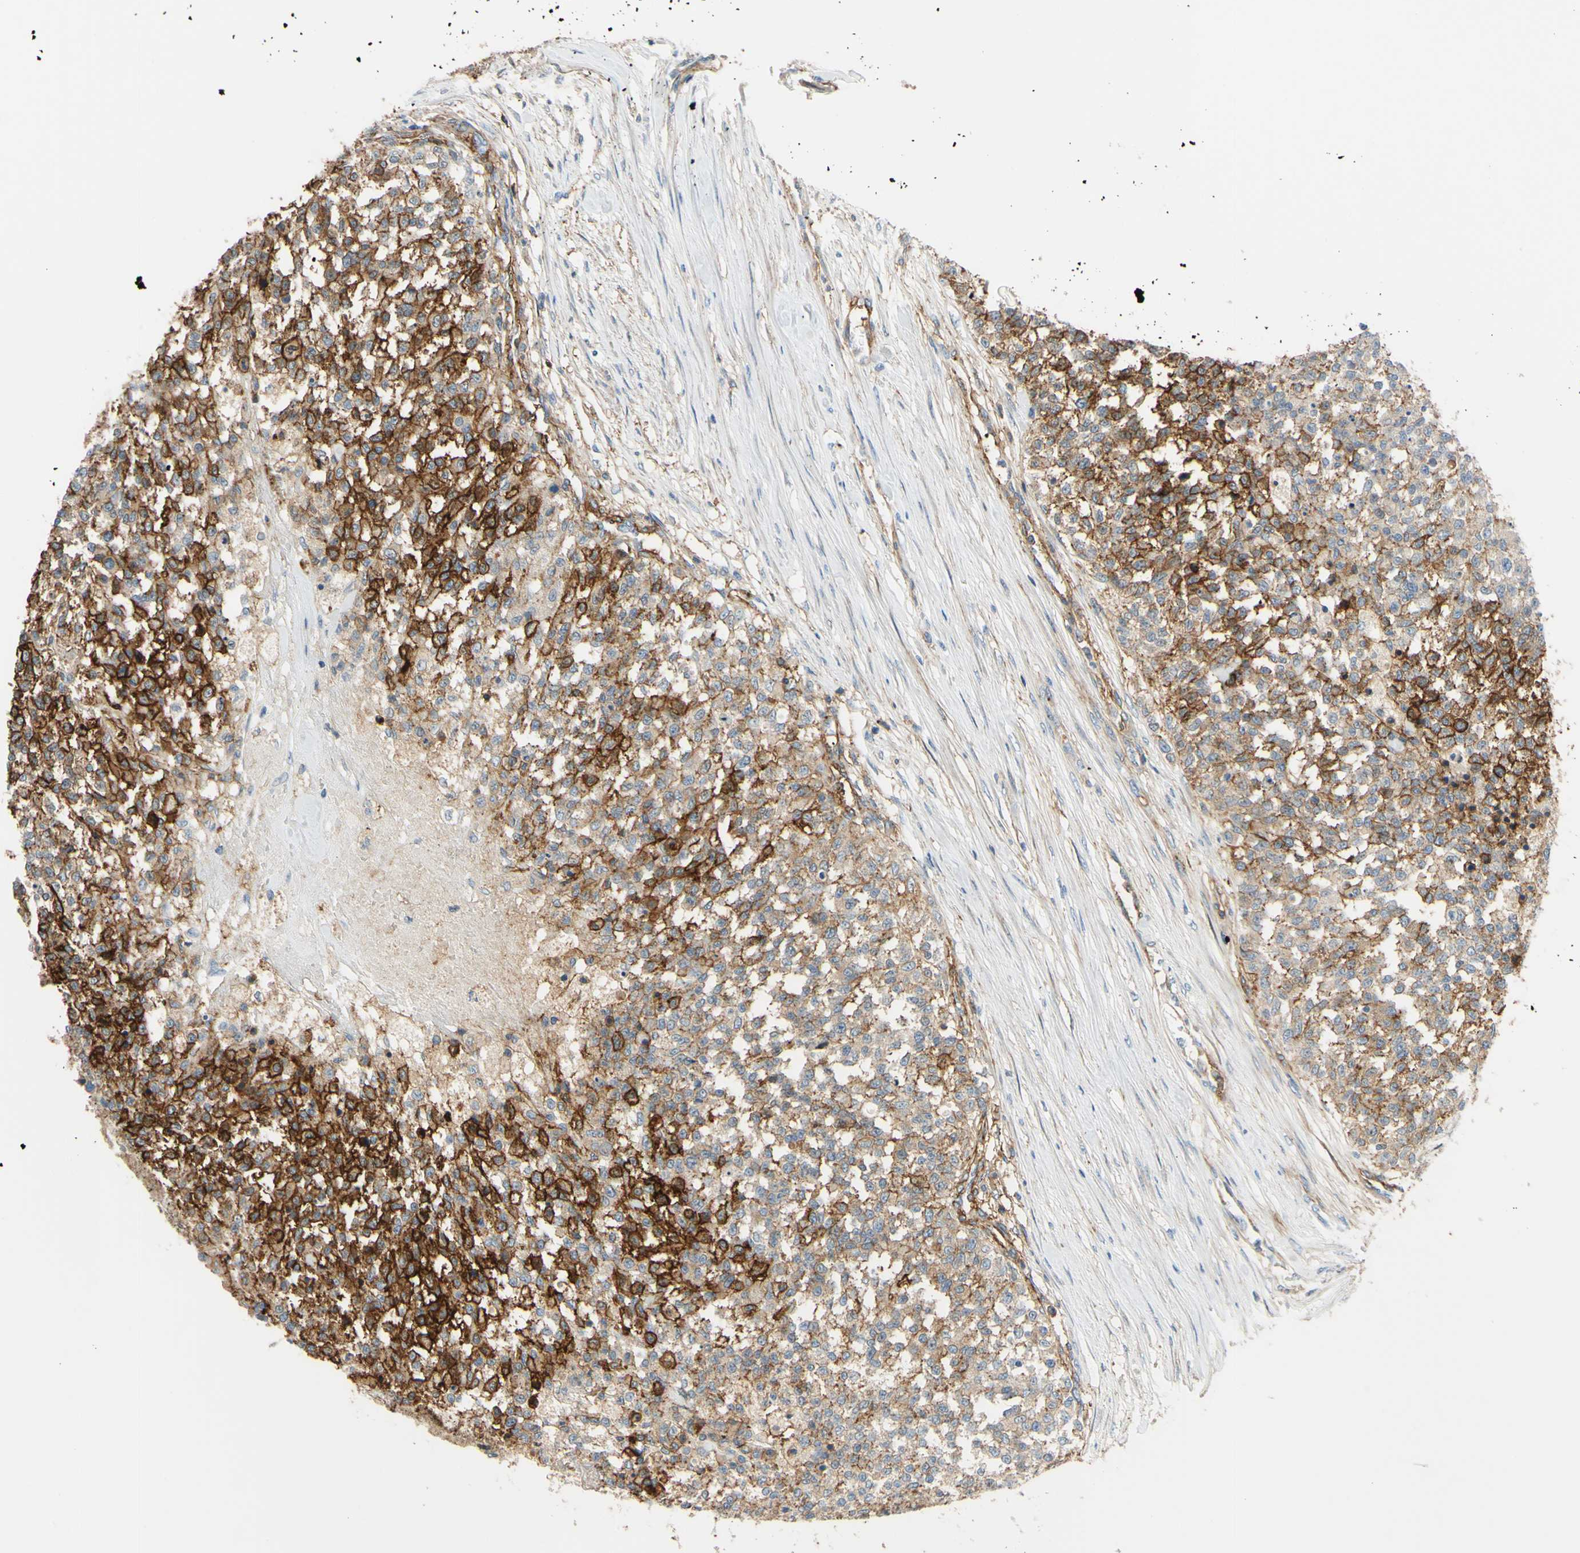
{"staining": {"intensity": "moderate", "quantity": "25%-75%", "location": "cytoplasmic/membranous"}, "tissue": "testis cancer", "cell_type": "Tumor cells", "image_type": "cancer", "snomed": [{"axis": "morphology", "description": "Seminoma, NOS"}, {"axis": "topography", "description": "Testis"}], "caption": "Moderate cytoplasmic/membranous protein staining is present in about 25%-75% of tumor cells in seminoma (testis).", "gene": "POR", "patient": {"sex": "male", "age": 59}}